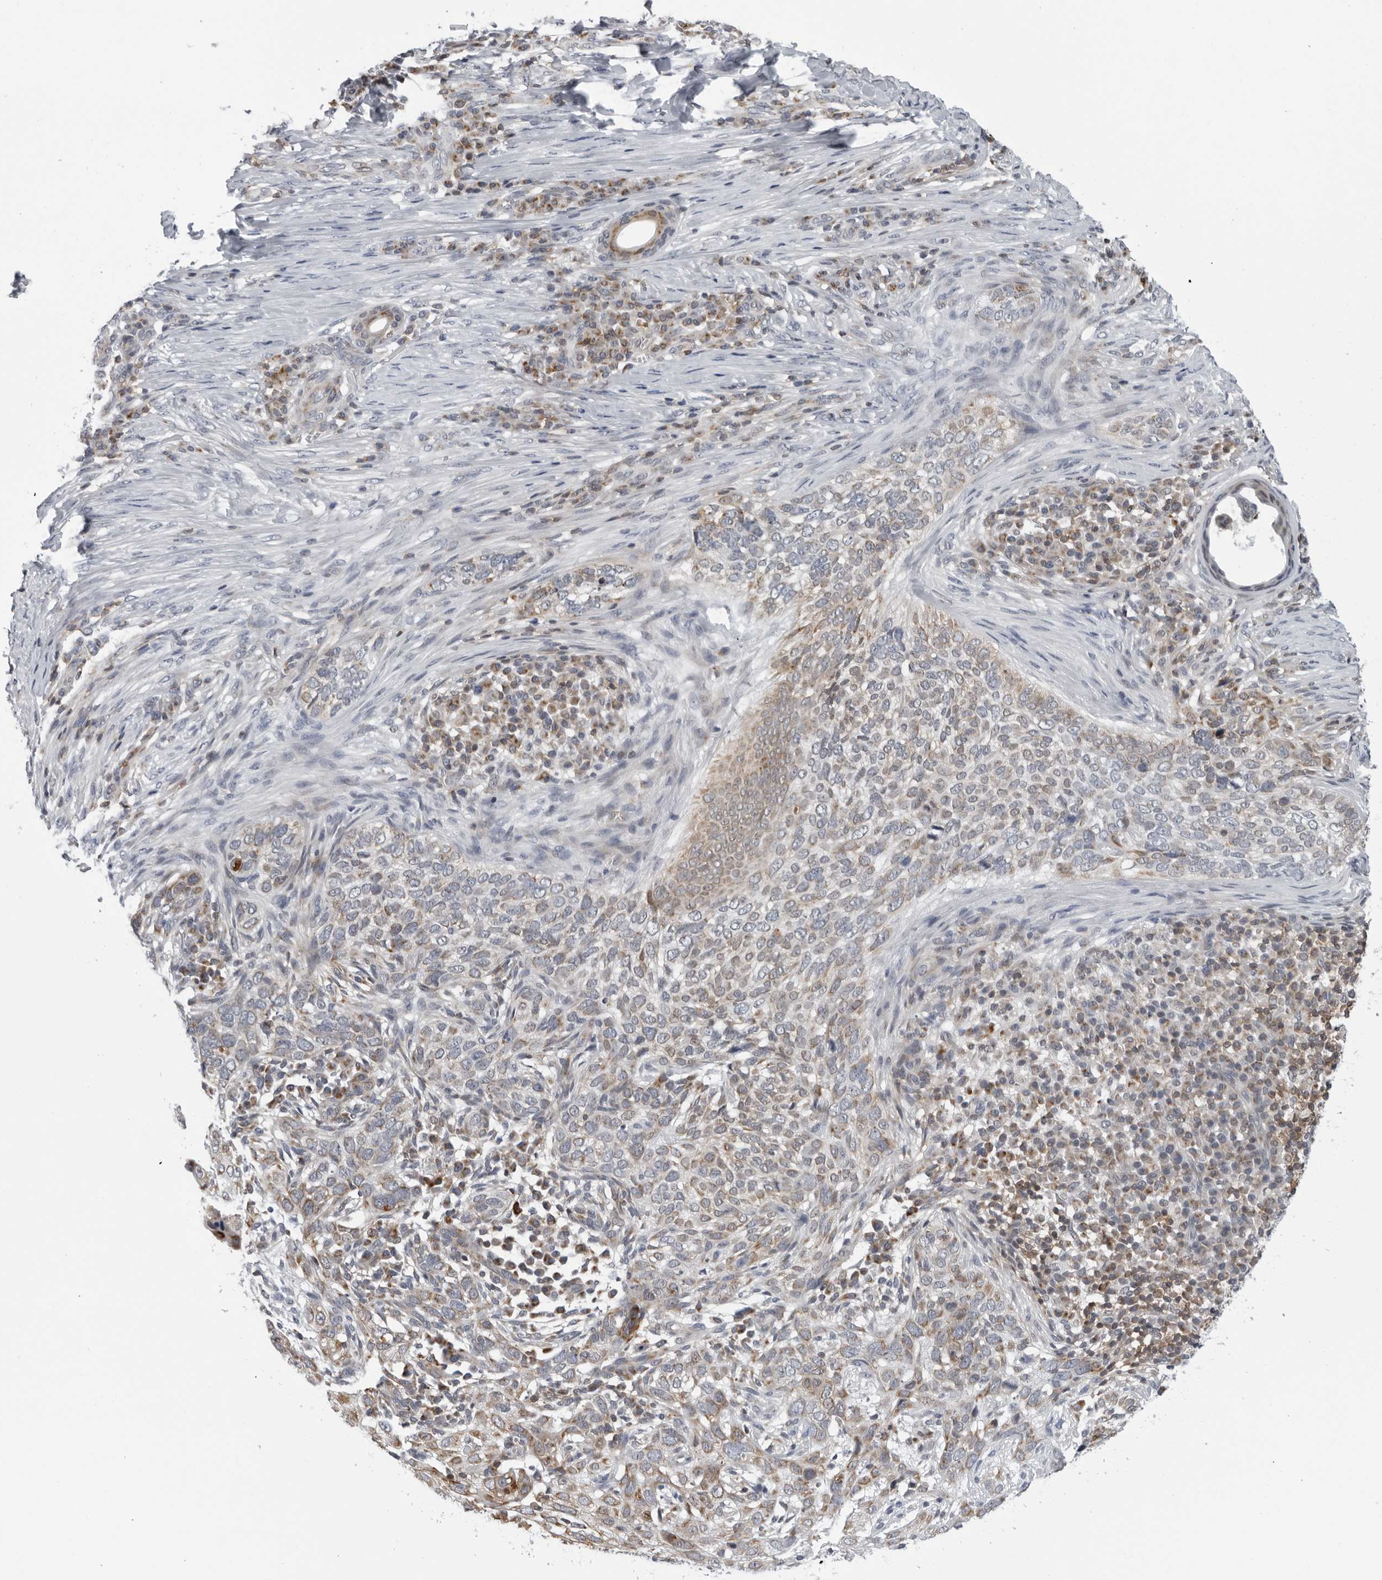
{"staining": {"intensity": "weak", "quantity": "25%-75%", "location": "cytoplasmic/membranous"}, "tissue": "skin cancer", "cell_type": "Tumor cells", "image_type": "cancer", "snomed": [{"axis": "morphology", "description": "Basal cell carcinoma"}, {"axis": "topography", "description": "Skin"}], "caption": "Immunohistochemical staining of skin cancer (basal cell carcinoma) reveals weak cytoplasmic/membranous protein positivity in about 25%-75% of tumor cells.", "gene": "CPT2", "patient": {"sex": "female", "age": 64}}